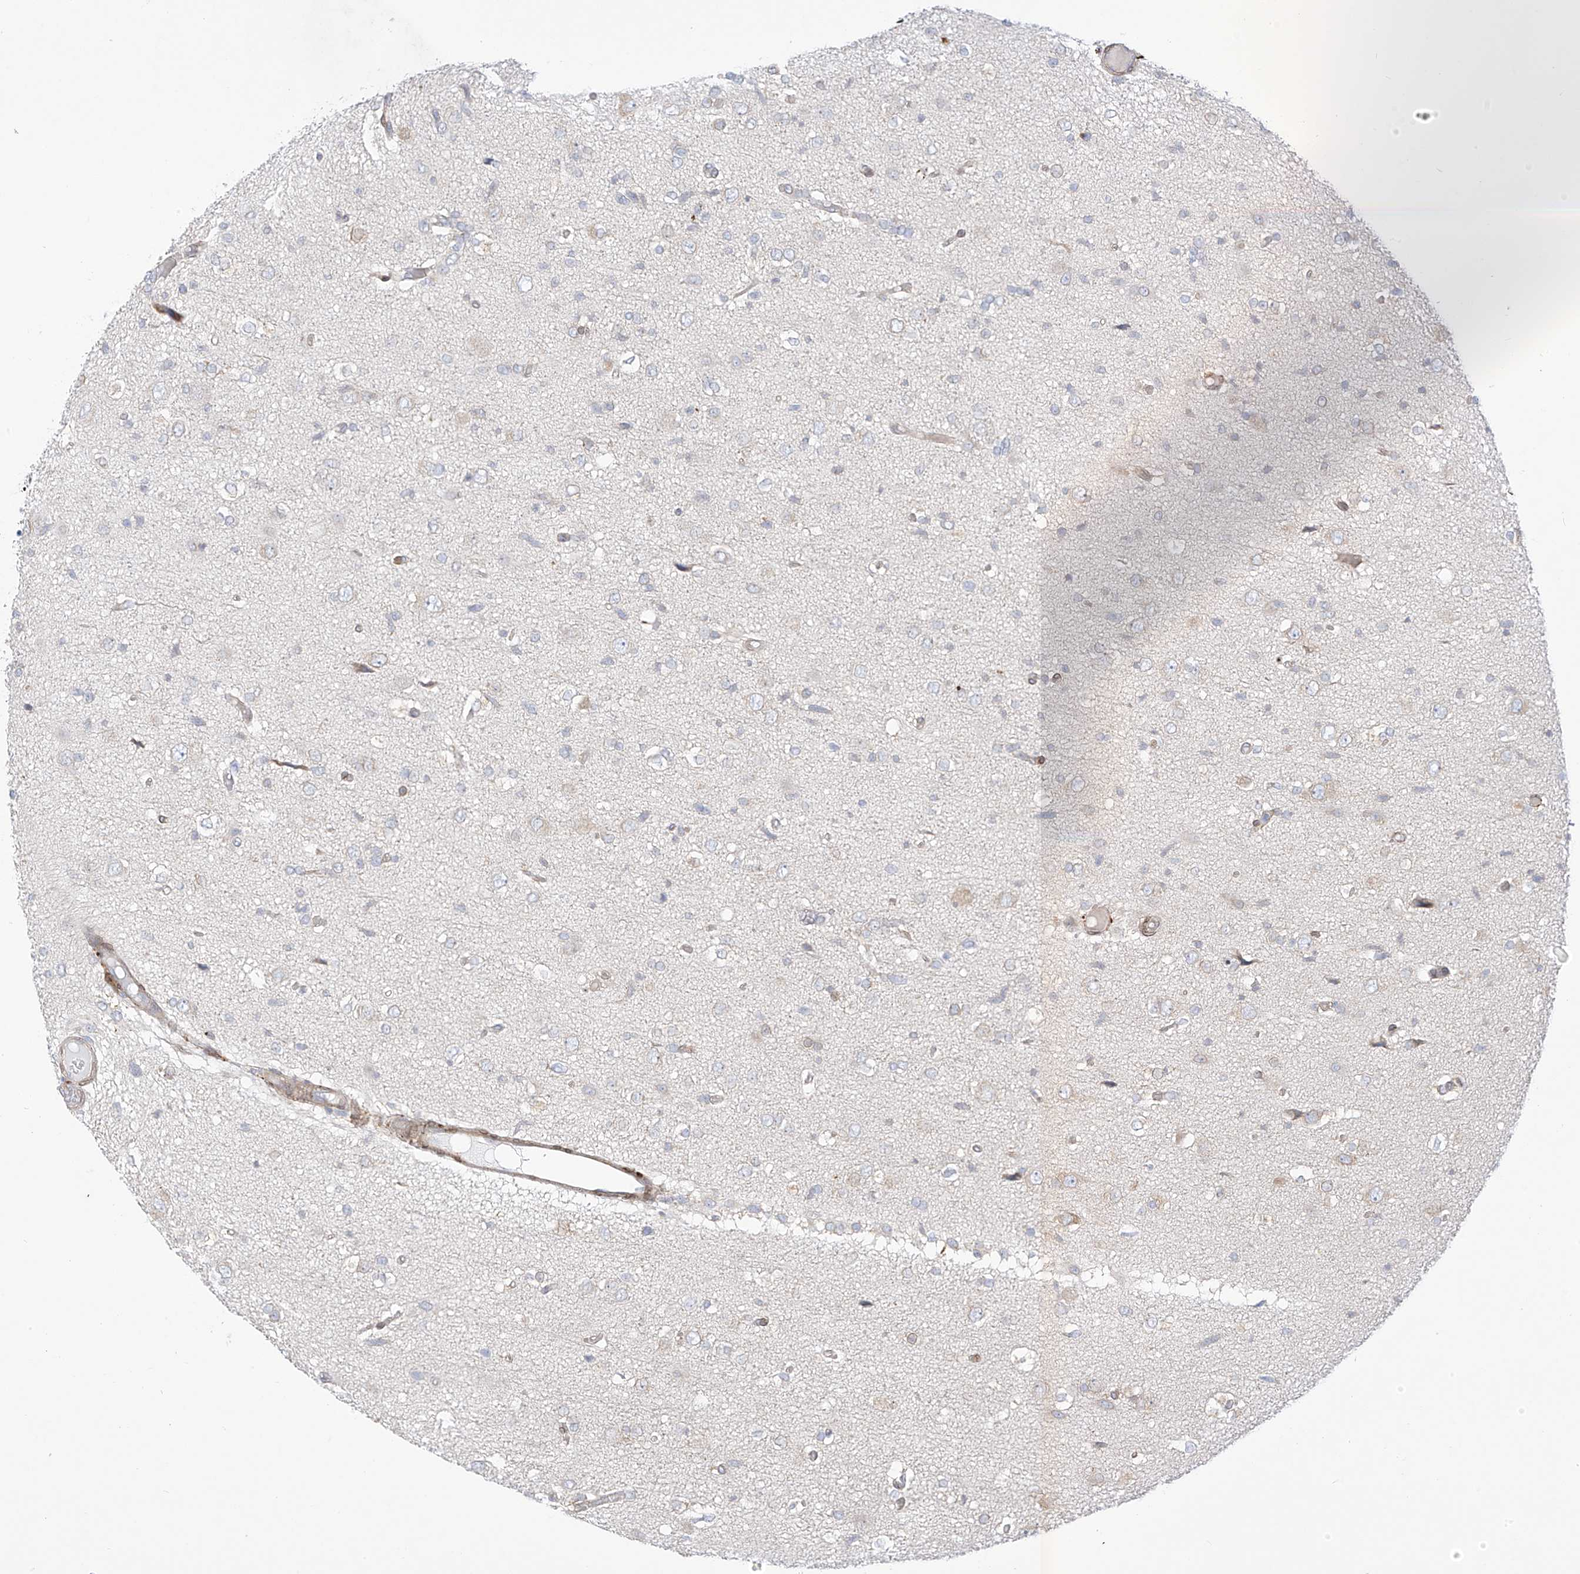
{"staining": {"intensity": "negative", "quantity": "none", "location": "none"}, "tissue": "glioma", "cell_type": "Tumor cells", "image_type": "cancer", "snomed": [{"axis": "morphology", "description": "Glioma, malignant, High grade"}, {"axis": "topography", "description": "Brain"}], "caption": "Glioma was stained to show a protein in brown. There is no significant positivity in tumor cells. (DAB IHC, high magnification).", "gene": "PCYOX1", "patient": {"sex": "female", "age": 59}}